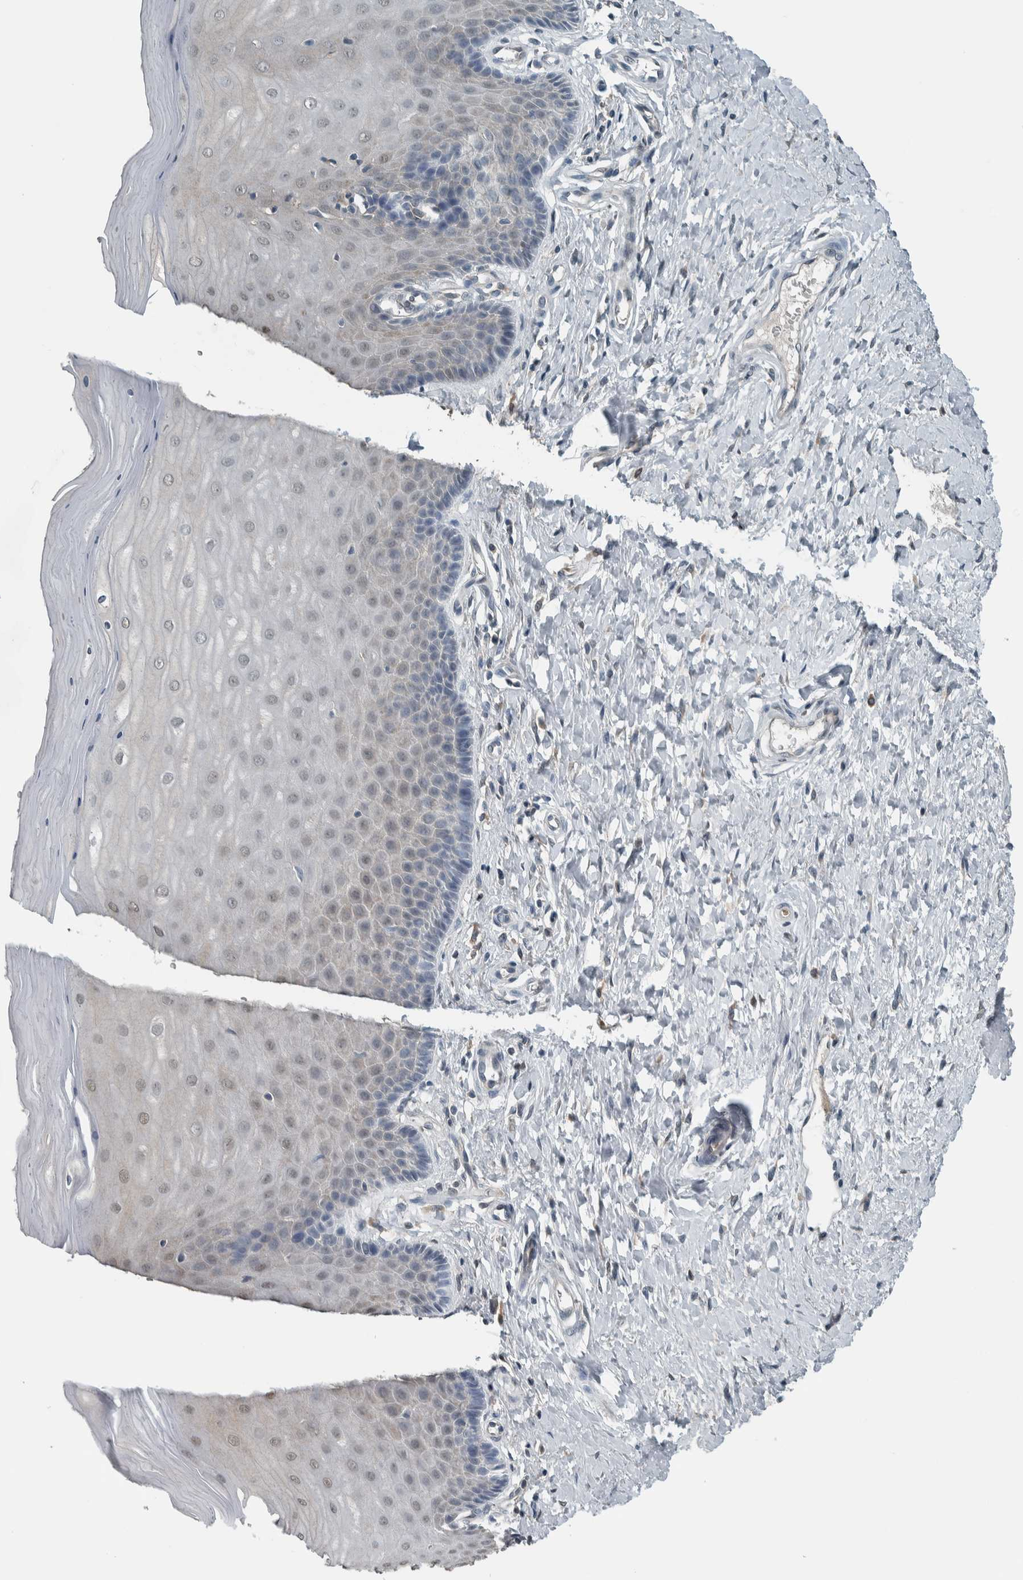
{"staining": {"intensity": "weak", "quantity": "<25%", "location": "cytoplasmic/membranous"}, "tissue": "cervix", "cell_type": "Glandular cells", "image_type": "normal", "snomed": [{"axis": "morphology", "description": "Normal tissue, NOS"}, {"axis": "topography", "description": "Cervix"}], "caption": "This is a micrograph of immunohistochemistry (IHC) staining of normal cervix, which shows no expression in glandular cells.", "gene": "ALAD", "patient": {"sex": "female", "age": 55}}